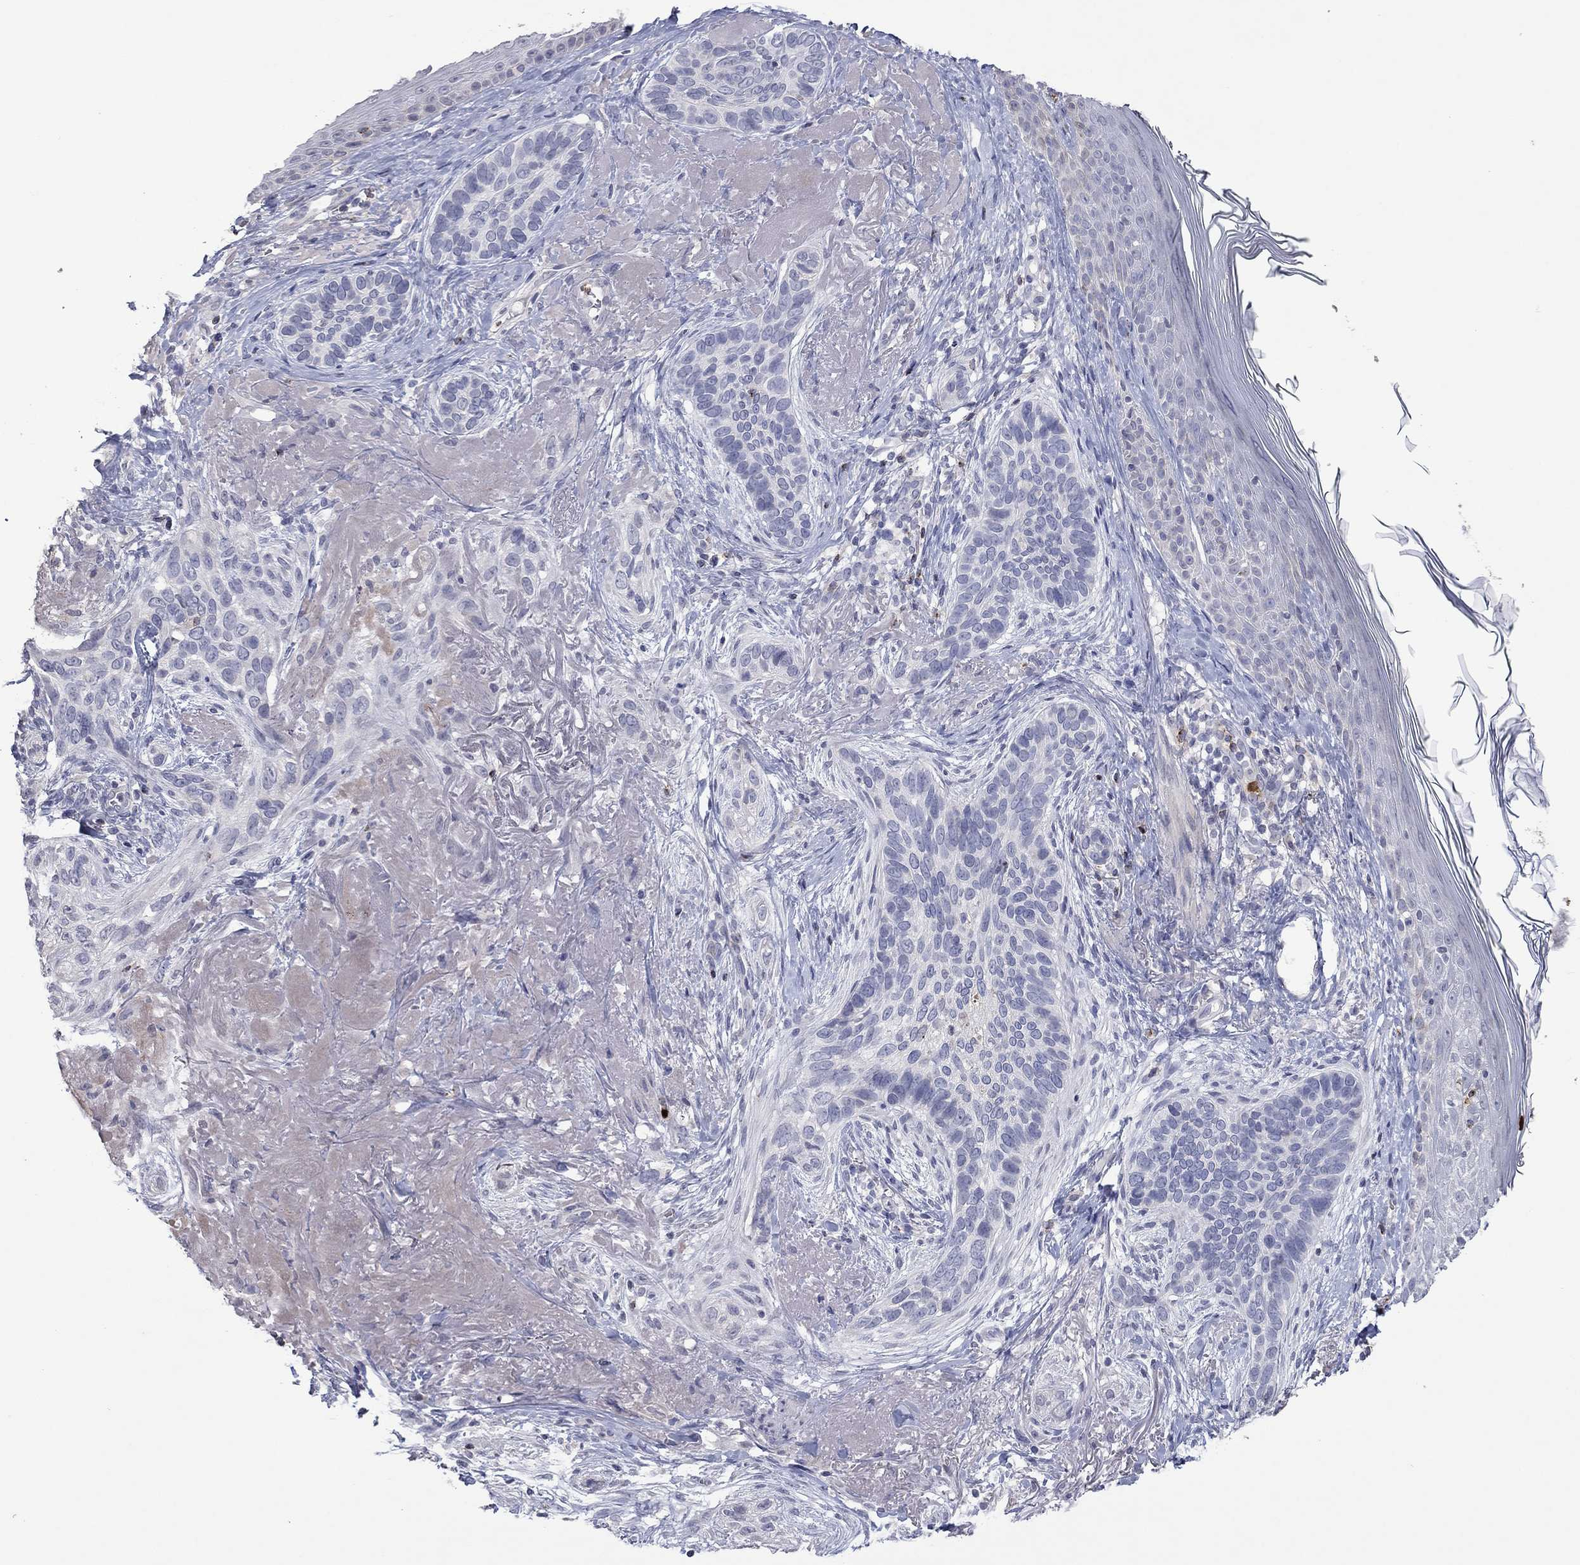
{"staining": {"intensity": "negative", "quantity": "none", "location": "none"}, "tissue": "skin cancer", "cell_type": "Tumor cells", "image_type": "cancer", "snomed": [{"axis": "morphology", "description": "Basal cell carcinoma"}, {"axis": "topography", "description": "Skin"}], "caption": "This is an immunohistochemistry (IHC) photomicrograph of skin cancer (basal cell carcinoma). There is no expression in tumor cells.", "gene": "CCL5", "patient": {"sex": "male", "age": 91}}